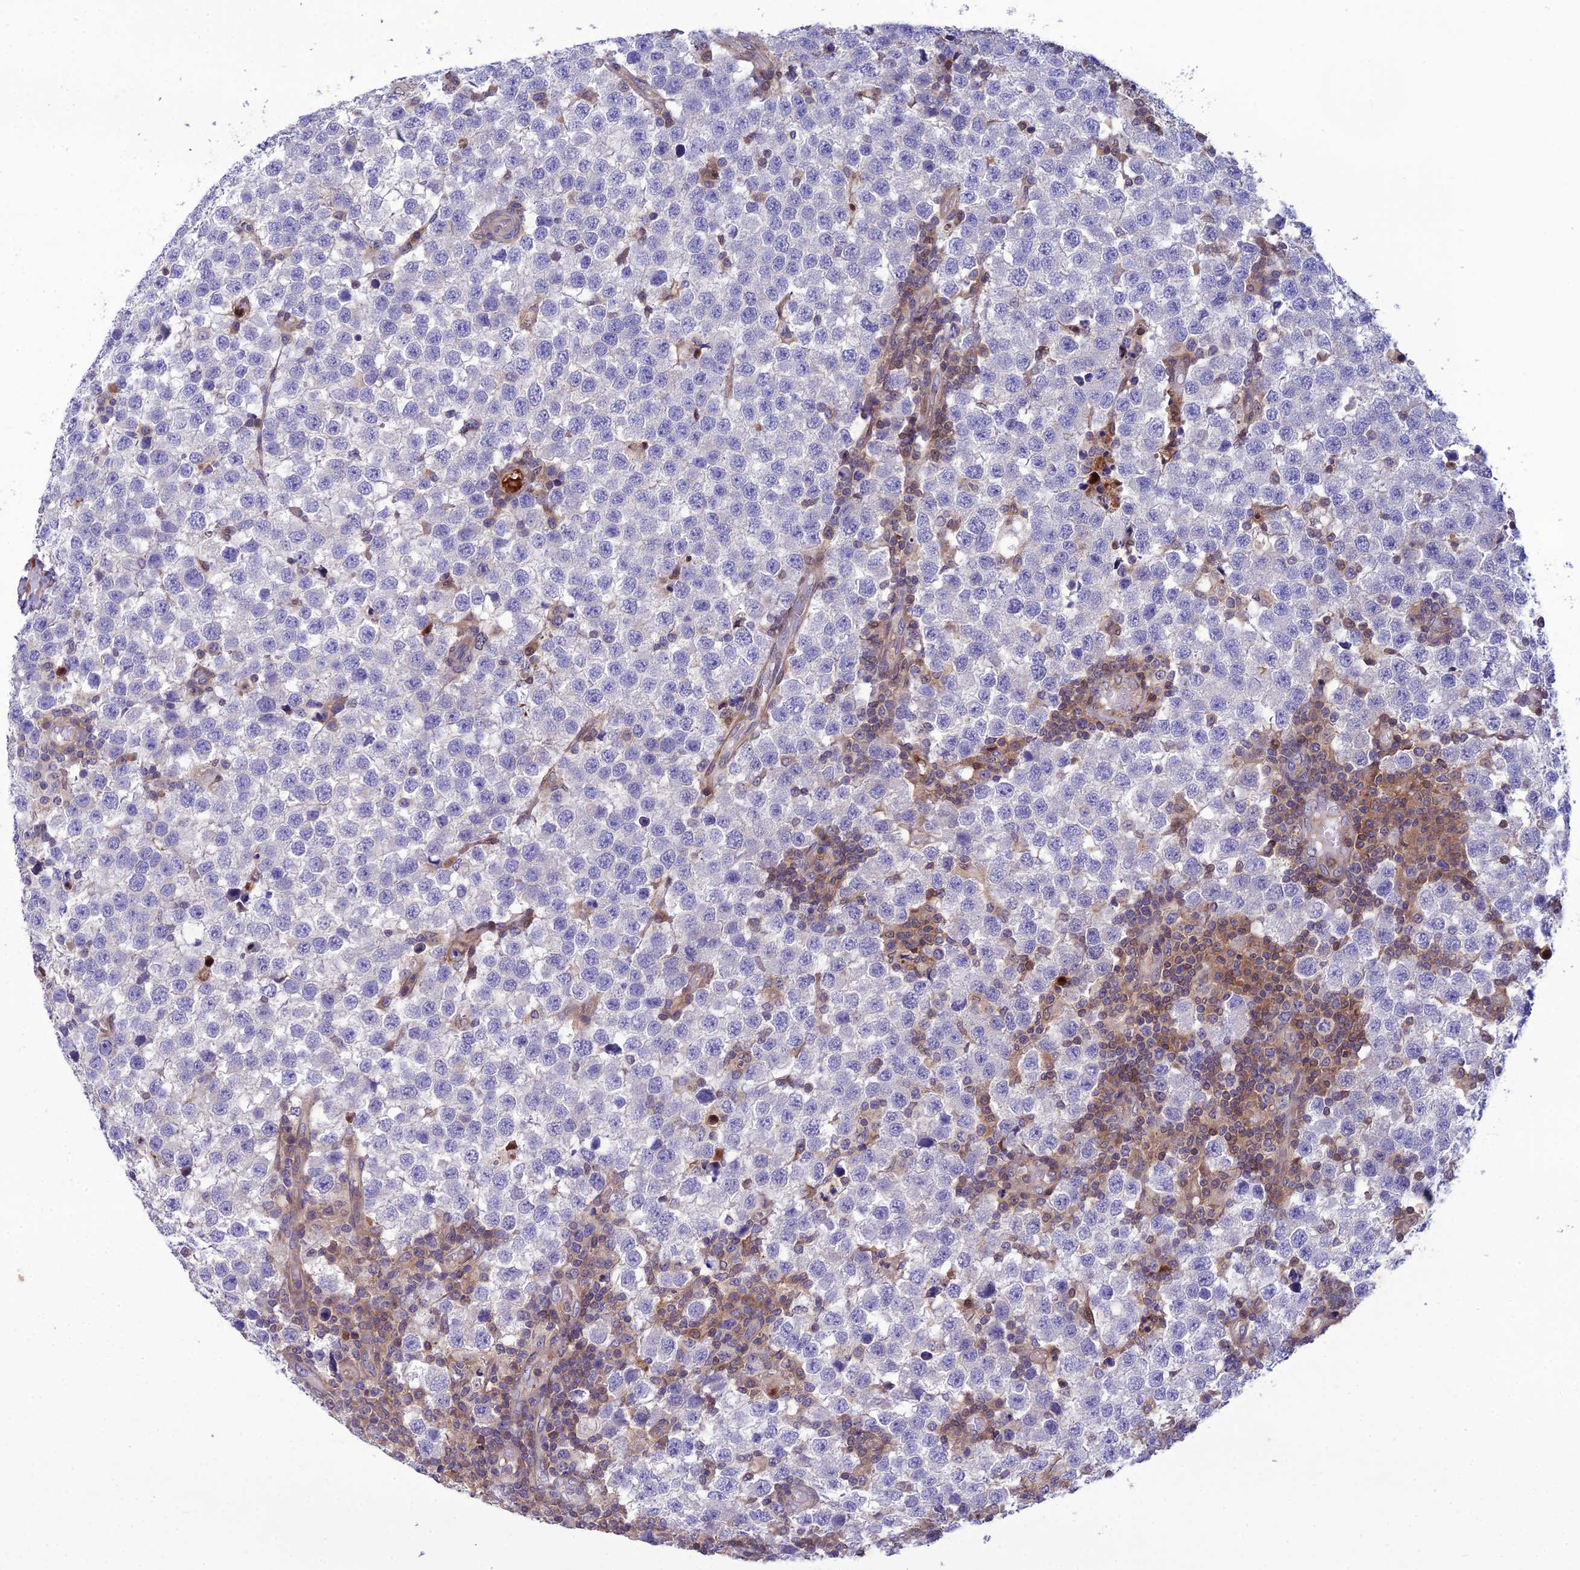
{"staining": {"intensity": "negative", "quantity": "none", "location": "none"}, "tissue": "testis cancer", "cell_type": "Tumor cells", "image_type": "cancer", "snomed": [{"axis": "morphology", "description": "Seminoma, NOS"}, {"axis": "topography", "description": "Testis"}], "caption": "High power microscopy photomicrograph of an immunohistochemistry histopathology image of seminoma (testis), revealing no significant expression in tumor cells.", "gene": "GDF6", "patient": {"sex": "male", "age": 34}}